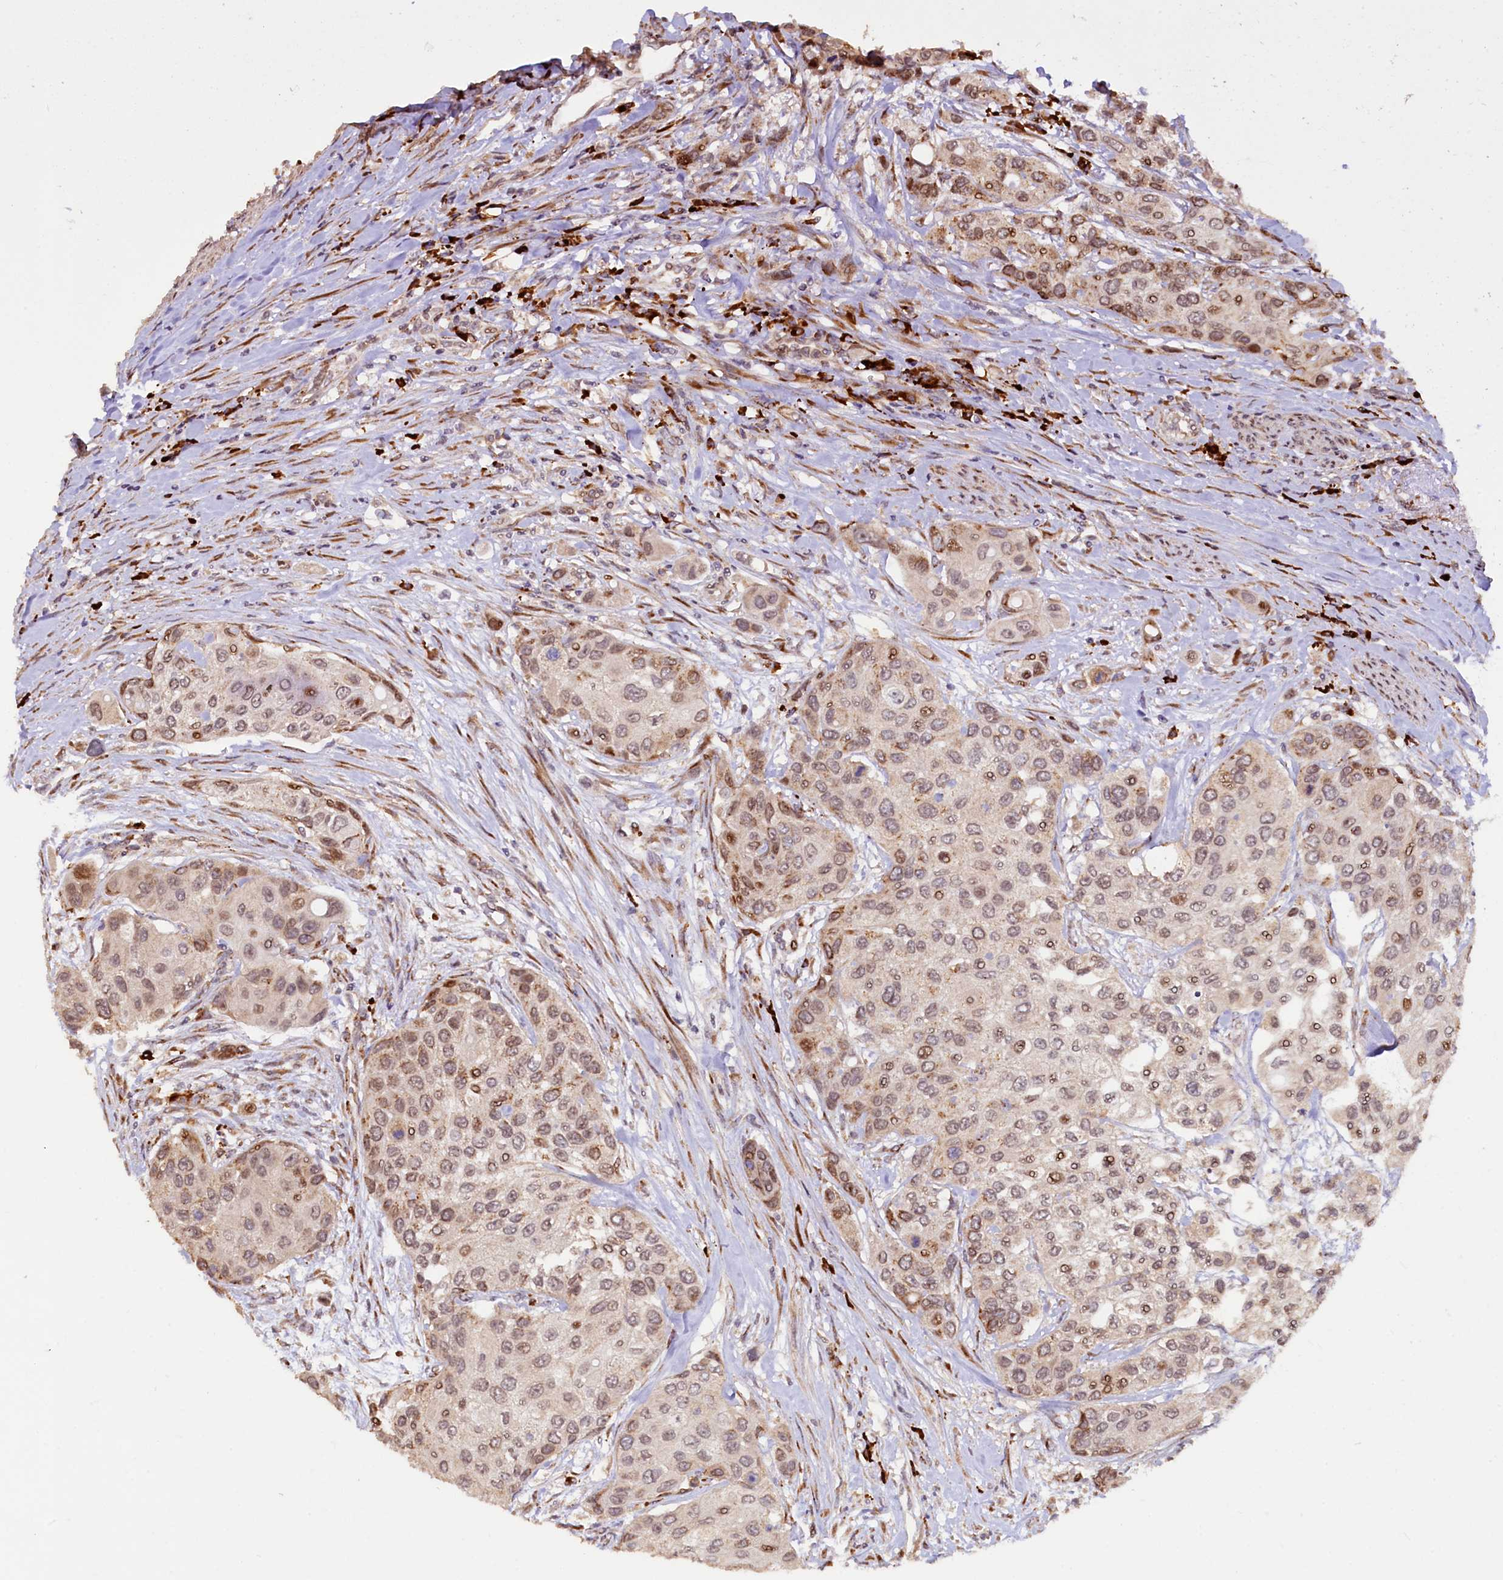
{"staining": {"intensity": "weak", "quantity": "25%-75%", "location": "cytoplasmic/membranous,nuclear"}, "tissue": "urothelial cancer", "cell_type": "Tumor cells", "image_type": "cancer", "snomed": [{"axis": "morphology", "description": "Normal tissue, NOS"}, {"axis": "morphology", "description": "Urothelial carcinoma, High grade"}, {"axis": "topography", "description": "Vascular tissue"}, {"axis": "topography", "description": "Urinary bladder"}], "caption": "There is low levels of weak cytoplasmic/membranous and nuclear positivity in tumor cells of urothelial carcinoma (high-grade), as demonstrated by immunohistochemical staining (brown color).", "gene": "C5orf15", "patient": {"sex": "female", "age": 56}}